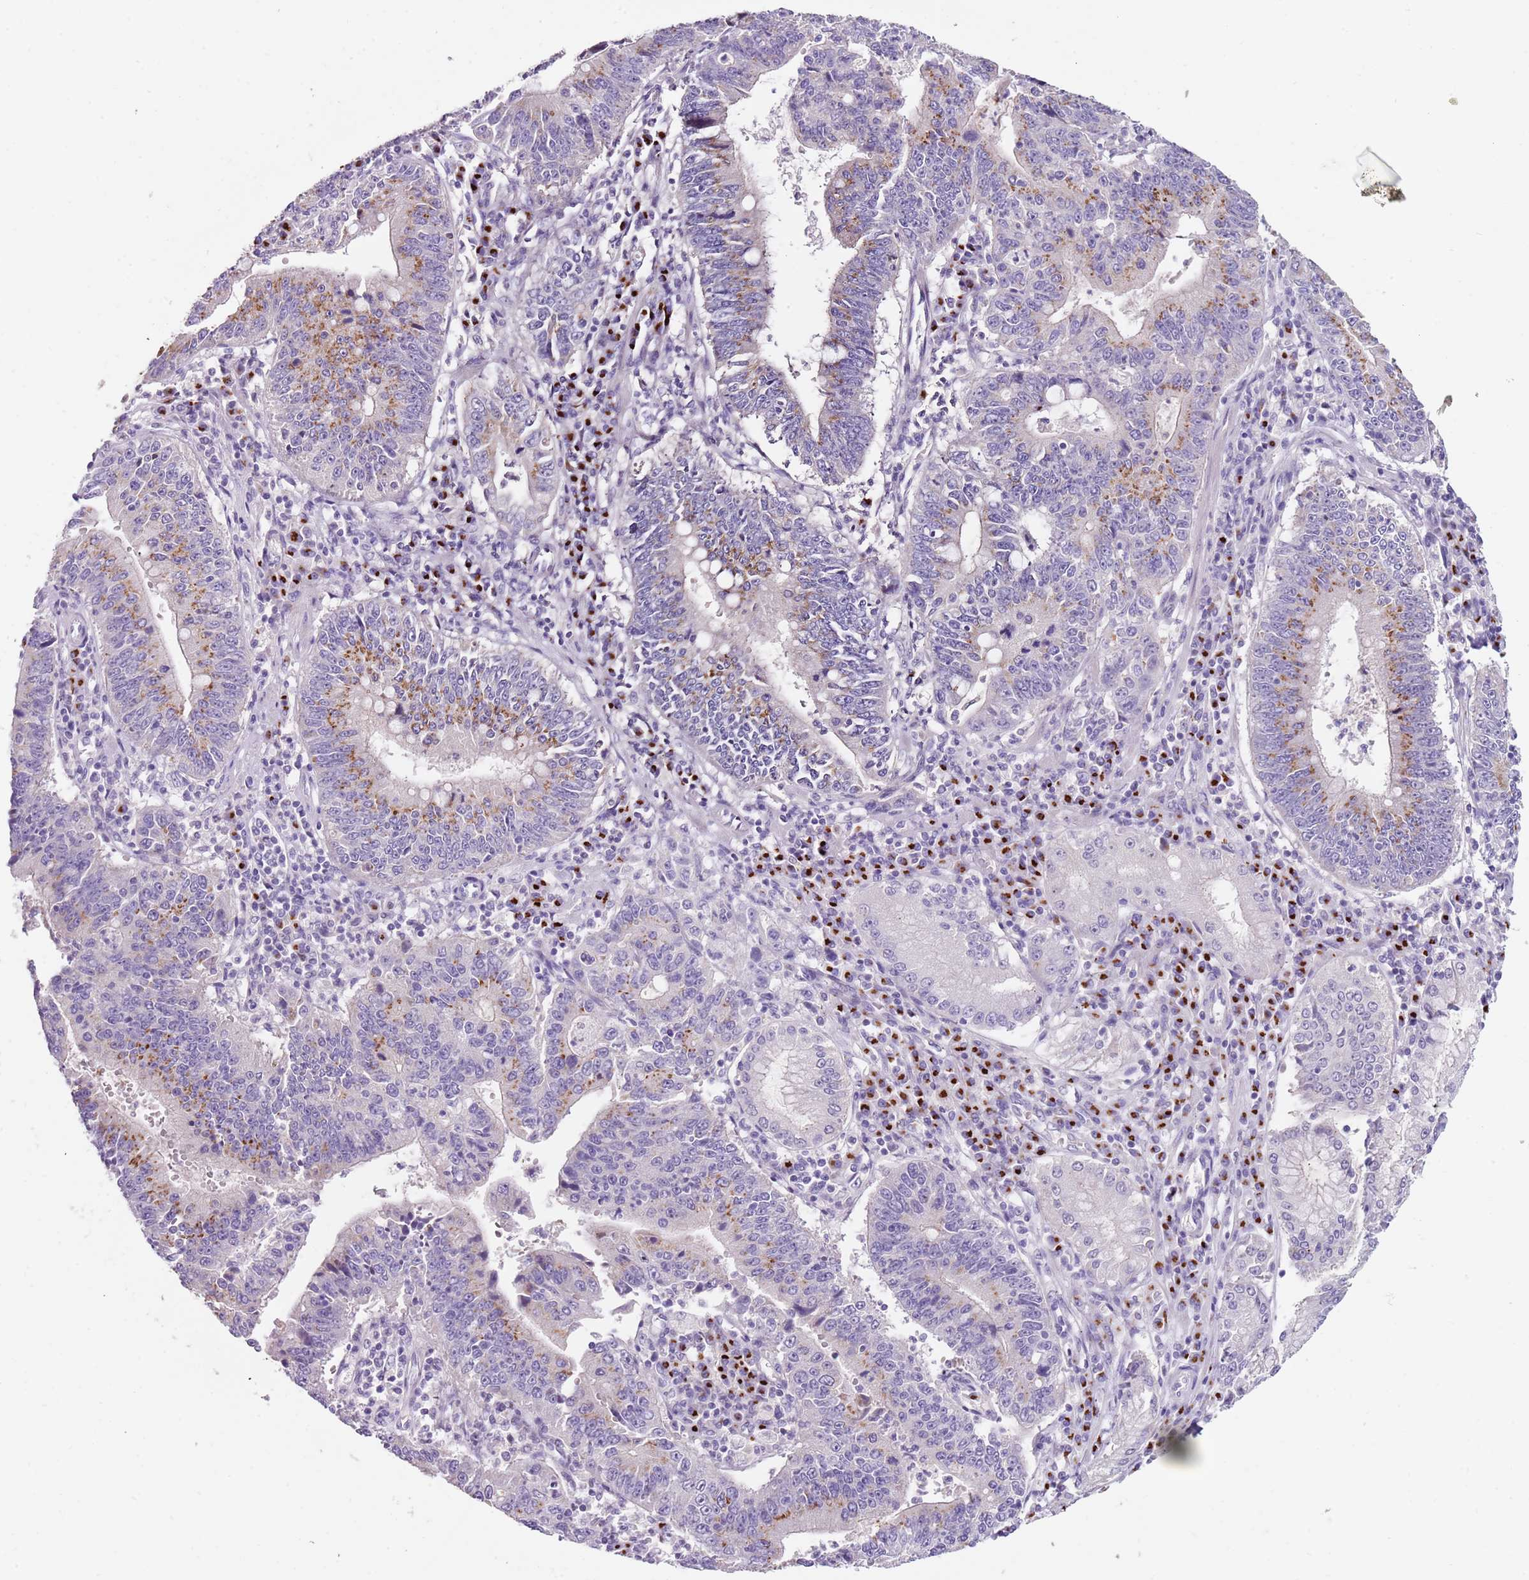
{"staining": {"intensity": "moderate", "quantity": "25%-75%", "location": "cytoplasmic/membranous"}, "tissue": "stomach cancer", "cell_type": "Tumor cells", "image_type": "cancer", "snomed": [{"axis": "morphology", "description": "Adenocarcinoma, NOS"}, {"axis": "topography", "description": "Stomach"}], "caption": "Stomach adenocarcinoma tissue demonstrates moderate cytoplasmic/membranous staining in about 25%-75% of tumor cells, visualized by immunohistochemistry. The staining is performed using DAB (3,3'-diaminobenzidine) brown chromogen to label protein expression. The nuclei are counter-stained blue using hematoxylin.", "gene": "C2CD3", "patient": {"sex": "male", "age": 59}}